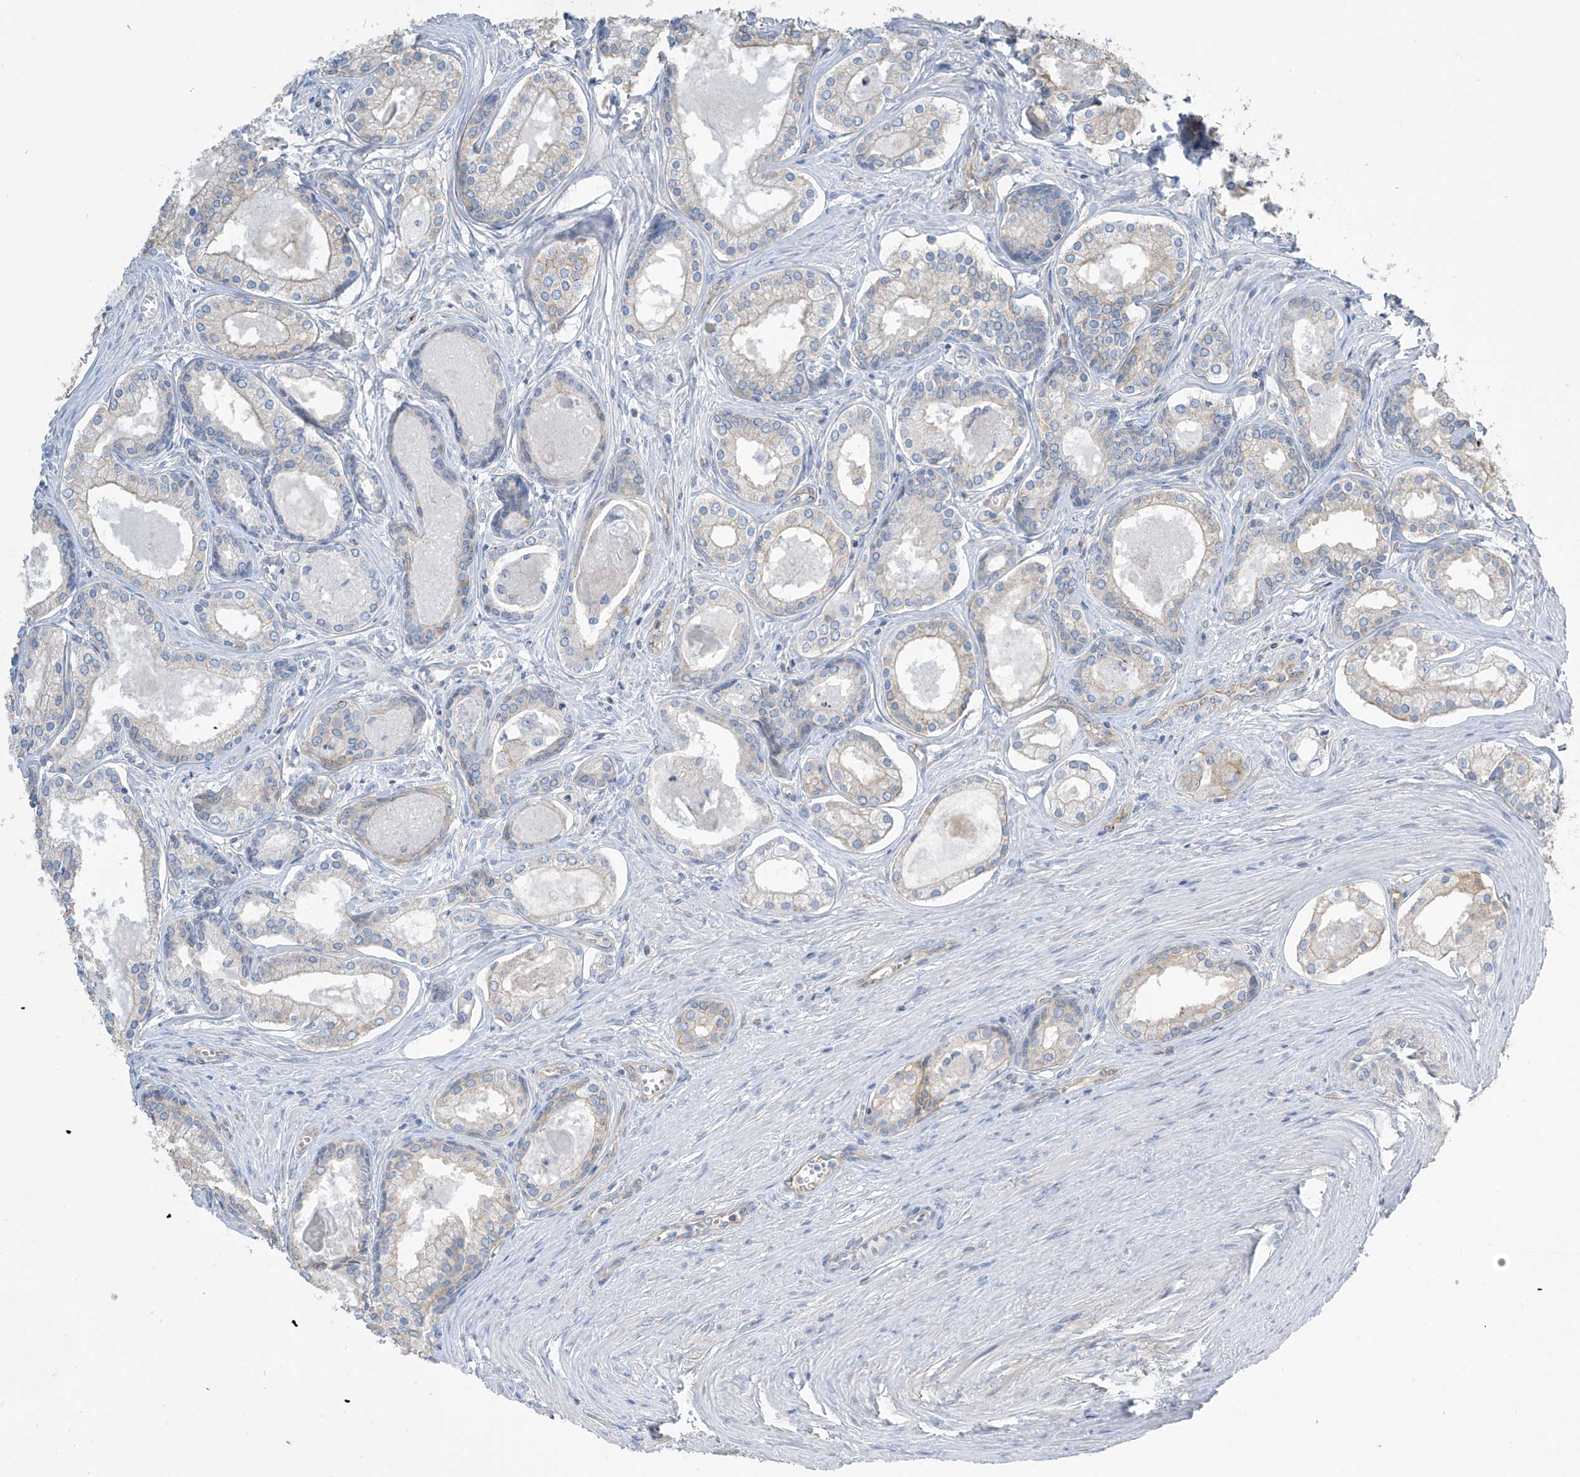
{"staining": {"intensity": "negative", "quantity": "none", "location": "none"}, "tissue": "prostate cancer", "cell_type": "Tumor cells", "image_type": "cancer", "snomed": [{"axis": "morphology", "description": "Adenocarcinoma, High grade"}, {"axis": "topography", "description": "Prostate"}], "caption": "Tumor cells are negative for brown protein staining in prostate high-grade adenocarcinoma.", "gene": "ZNF846", "patient": {"sex": "male", "age": 68}}